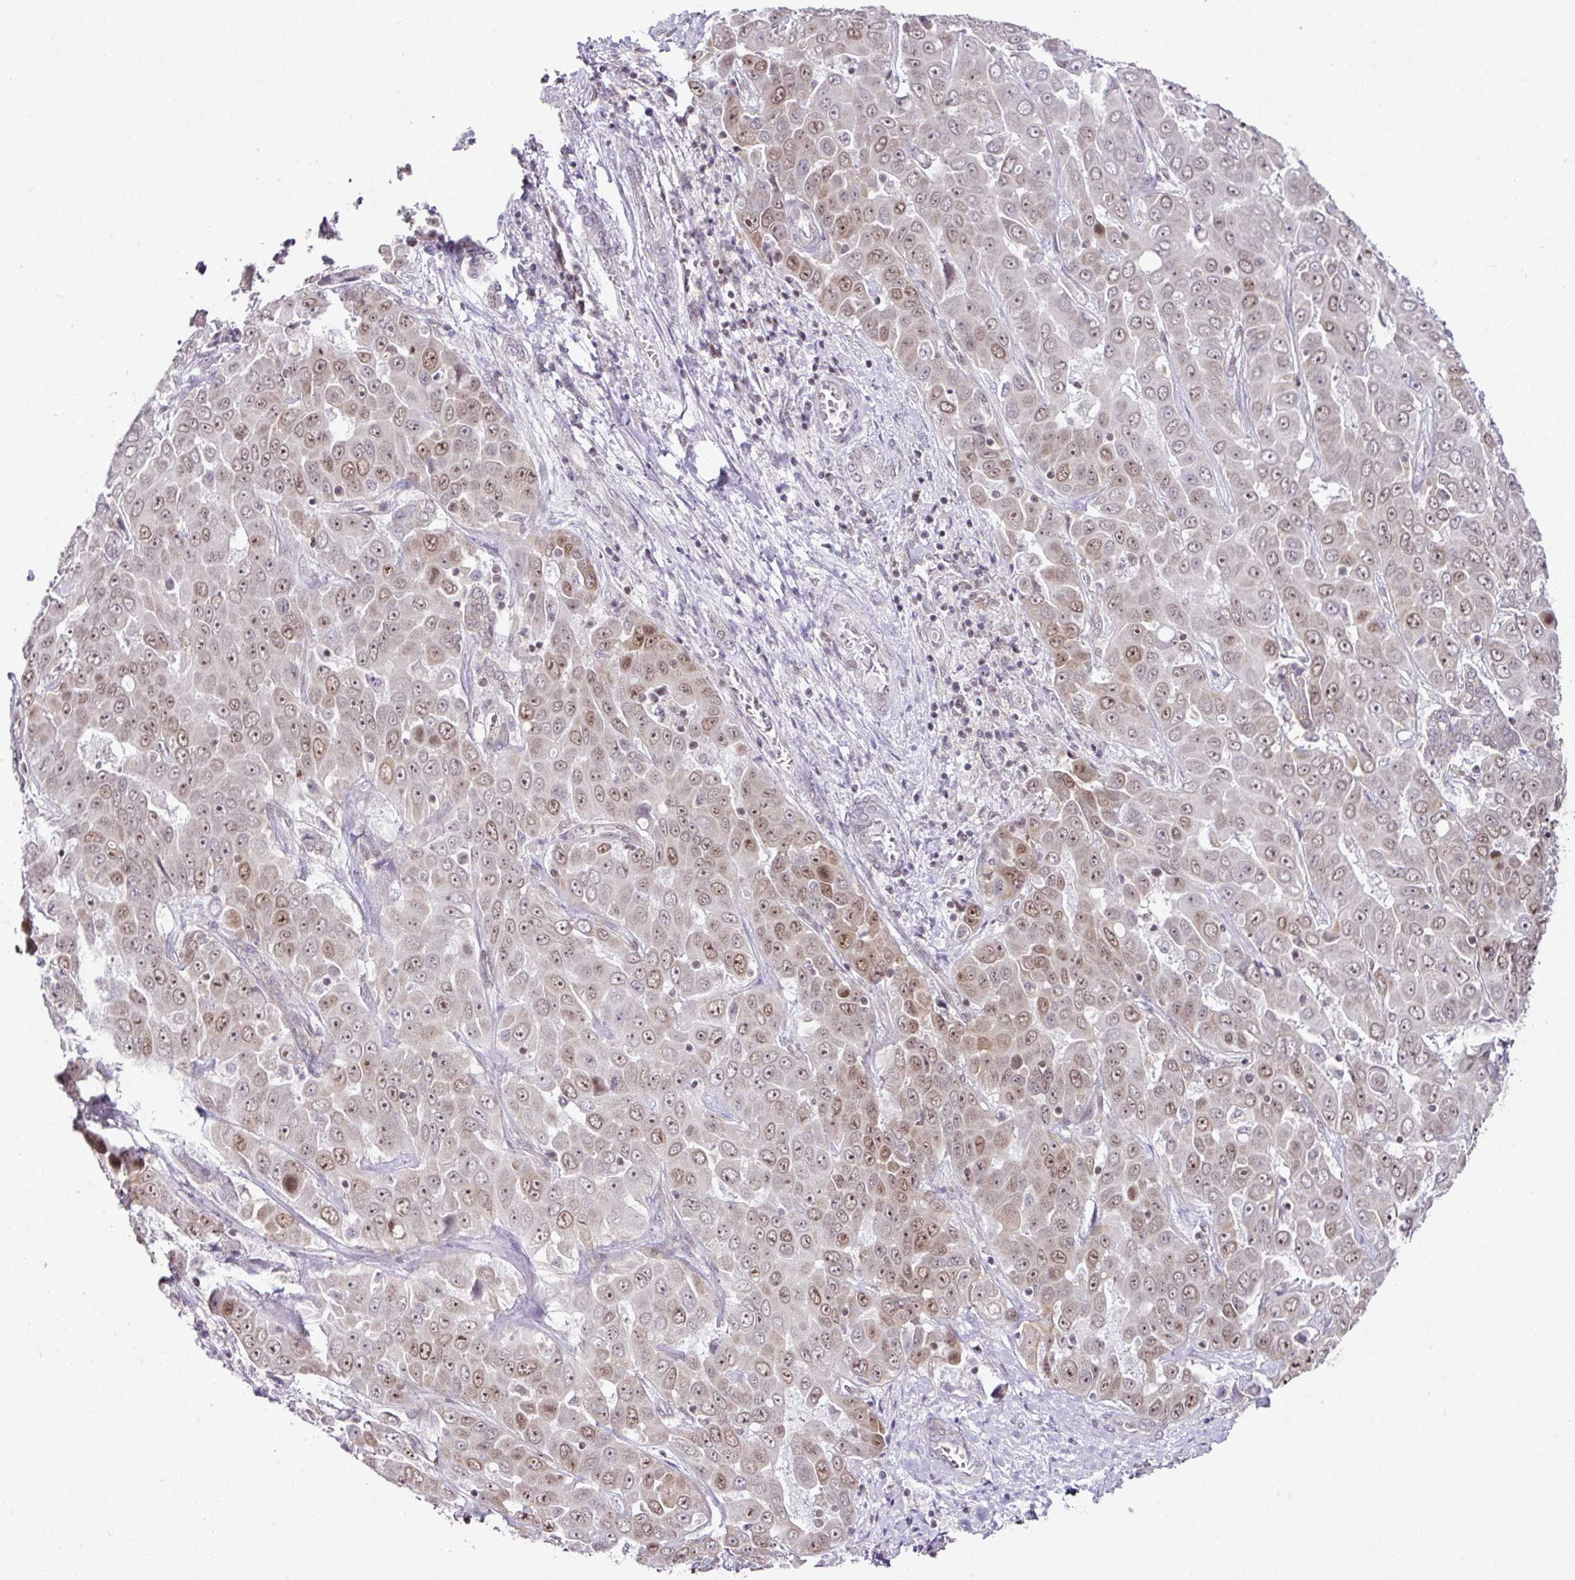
{"staining": {"intensity": "moderate", "quantity": "25%-75%", "location": "nuclear"}, "tissue": "liver cancer", "cell_type": "Tumor cells", "image_type": "cancer", "snomed": [{"axis": "morphology", "description": "Cholangiocarcinoma"}, {"axis": "topography", "description": "Liver"}], "caption": "Immunohistochemistry image of neoplastic tissue: liver cancer (cholangiocarcinoma) stained using immunohistochemistry exhibits medium levels of moderate protein expression localized specifically in the nuclear of tumor cells, appearing as a nuclear brown color.", "gene": "FAM32A", "patient": {"sex": "female", "age": 52}}